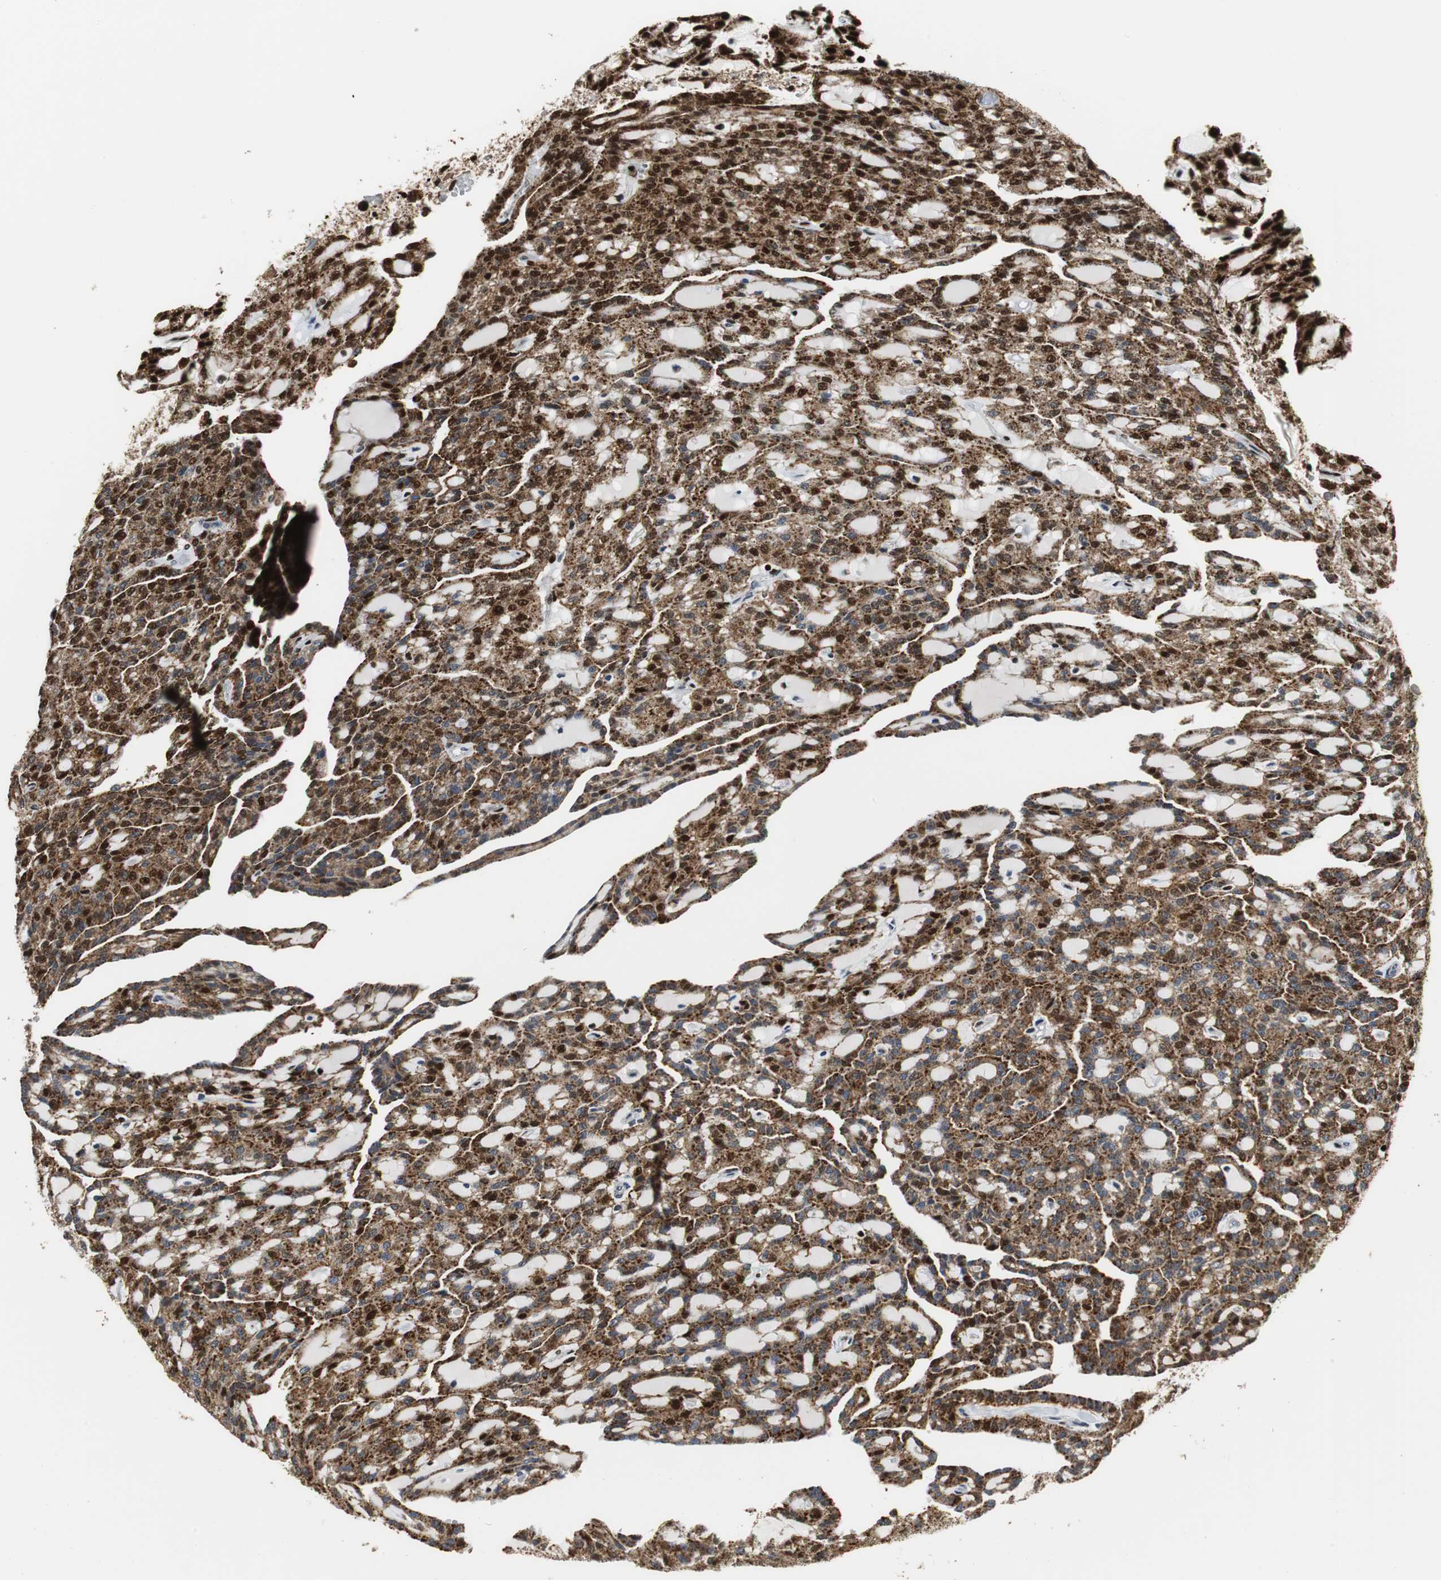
{"staining": {"intensity": "strong", "quantity": ">75%", "location": "nuclear"}, "tissue": "renal cancer", "cell_type": "Tumor cells", "image_type": "cancer", "snomed": [{"axis": "morphology", "description": "Adenocarcinoma, NOS"}, {"axis": "topography", "description": "Kidney"}], "caption": "A histopathology image of renal adenocarcinoma stained for a protein shows strong nuclear brown staining in tumor cells.", "gene": "HDAC1", "patient": {"sex": "male", "age": 63}}